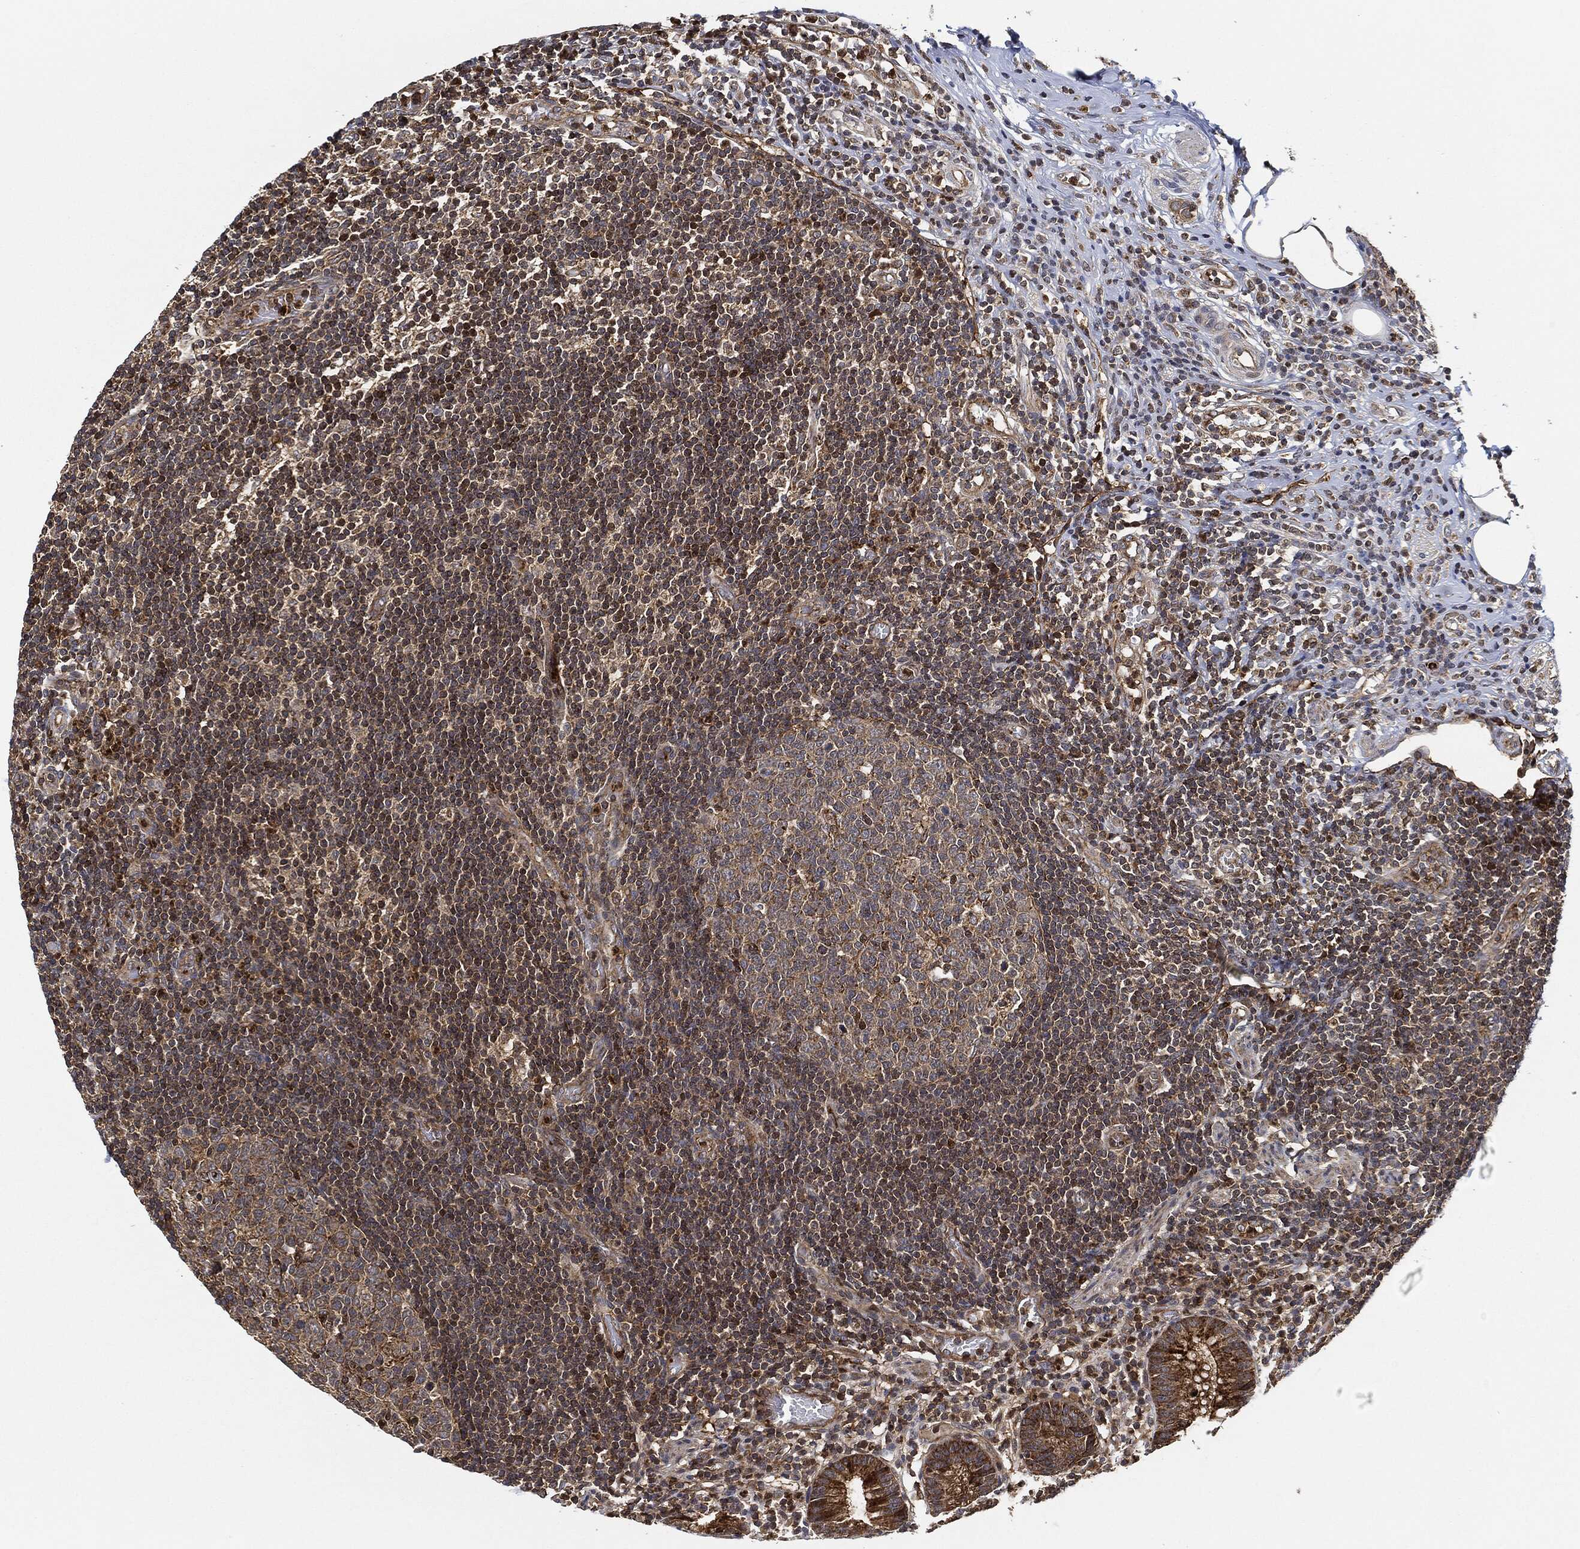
{"staining": {"intensity": "strong", "quantity": "25%-75%", "location": "cytoplasmic/membranous"}, "tissue": "appendix", "cell_type": "Glandular cells", "image_type": "normal", "snomed": [{"axis": "morphology", "description": "Normal tissue, NOS"}, {"axis": "topography", "description": "Appendix"}], "caption": "A micrograph of human appendix stained for a protein demonstrates strong cytoplasmic/membranous brown staining in glandular cells.", "gene": "MAP3K3", "patient": {"sex": "female", "age": 40}}